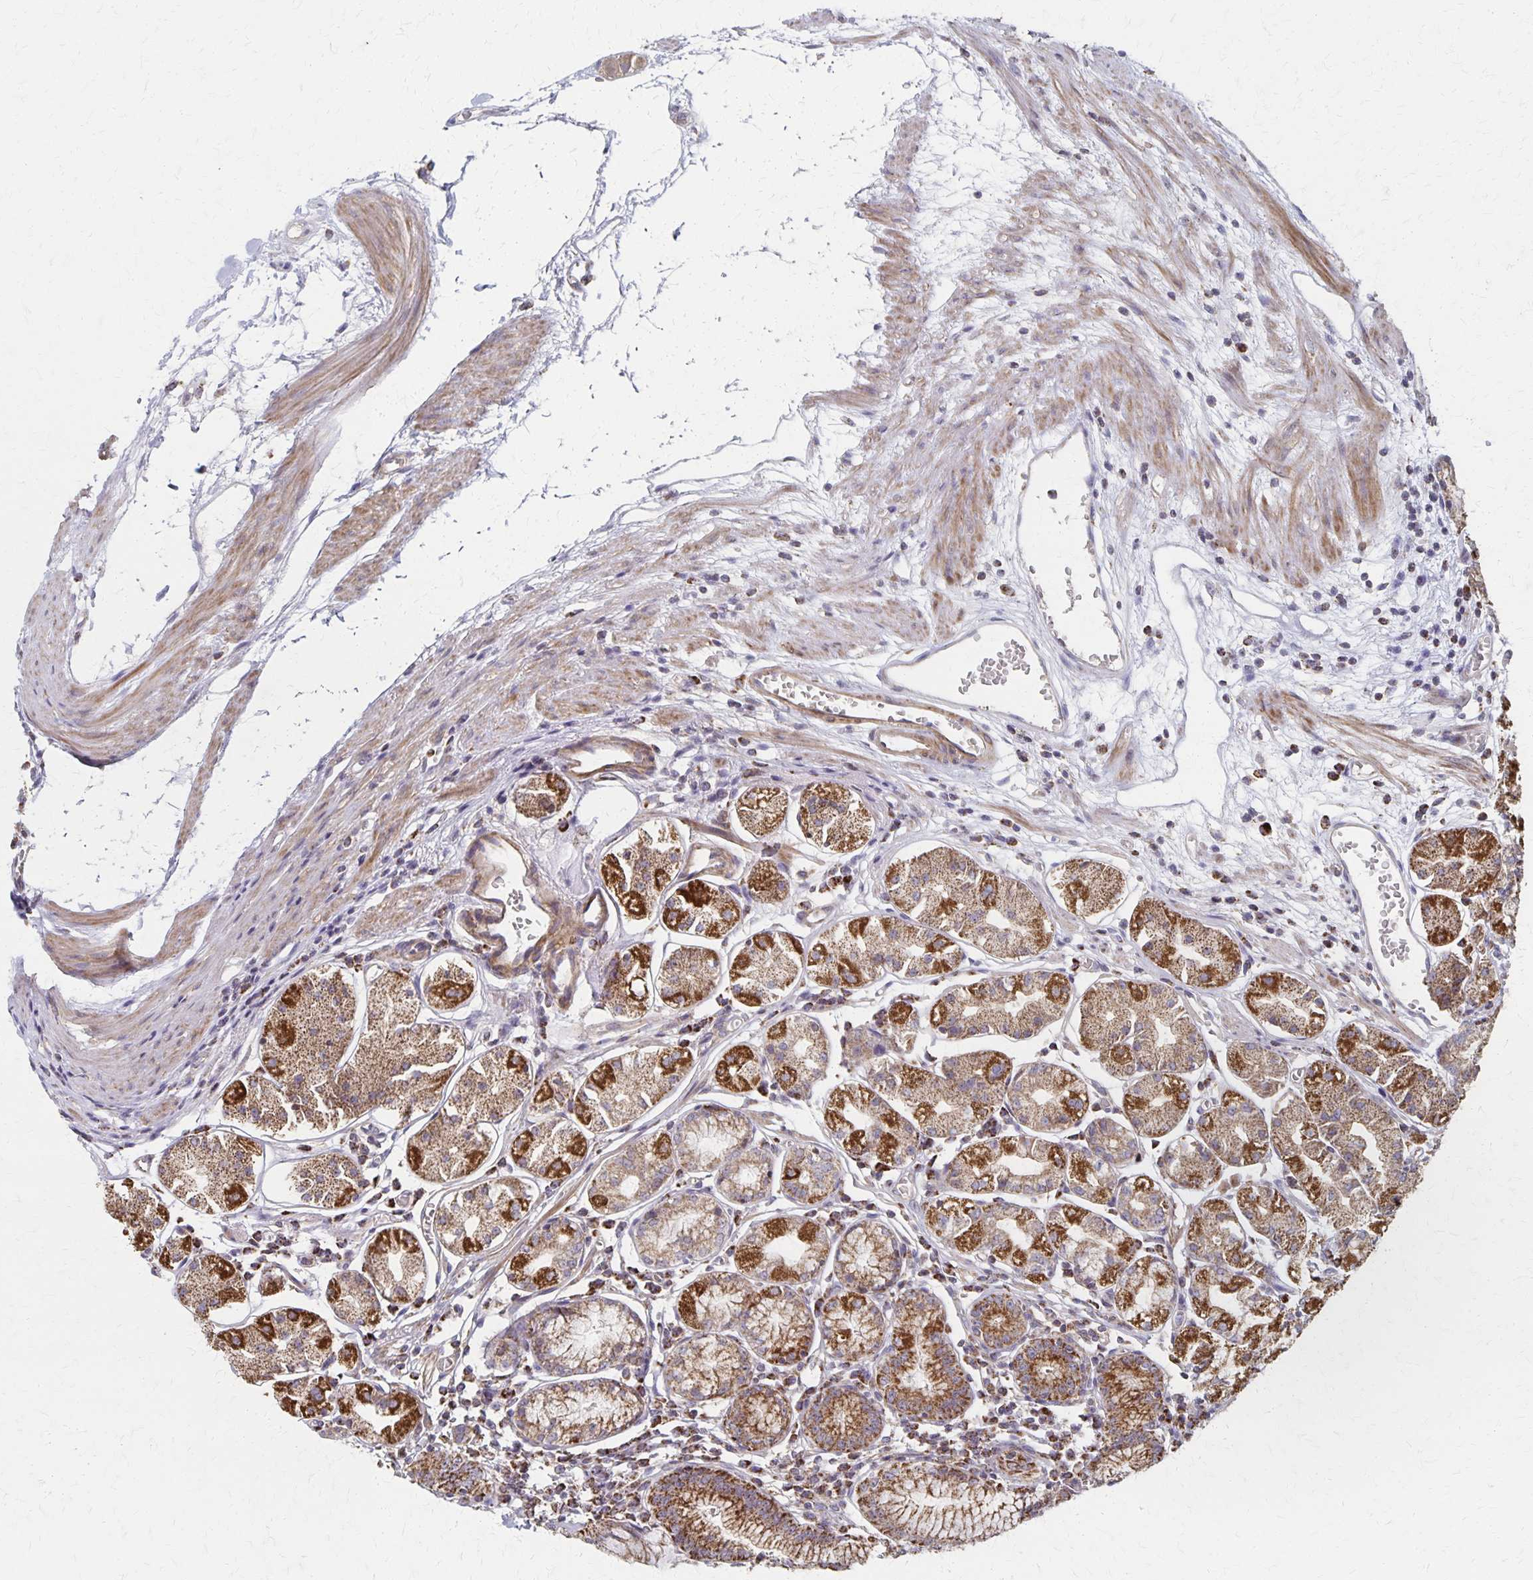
{"staining": {"intensity": "moderate", "quantity": ">75%", "location": "cytoplasmic/membranous"}, "tissue": "stomach", "cell_type": "Glandular cells", "image_type": "normal", "snomed": [{"axis": "morphology", "description": "Normal tissue, NOS"}, {"axis": "topography", "description": "Stomach"}], "caption": "The micrograph demonstrates staining of unremarkable stomach, revealing moderate cytoplasmic/membranous protein staining (brown color) within glandular cells. Nuclei are stained in blue.", "gene": "DYRK4", "patient": {"sex": "male", "age": 55}}